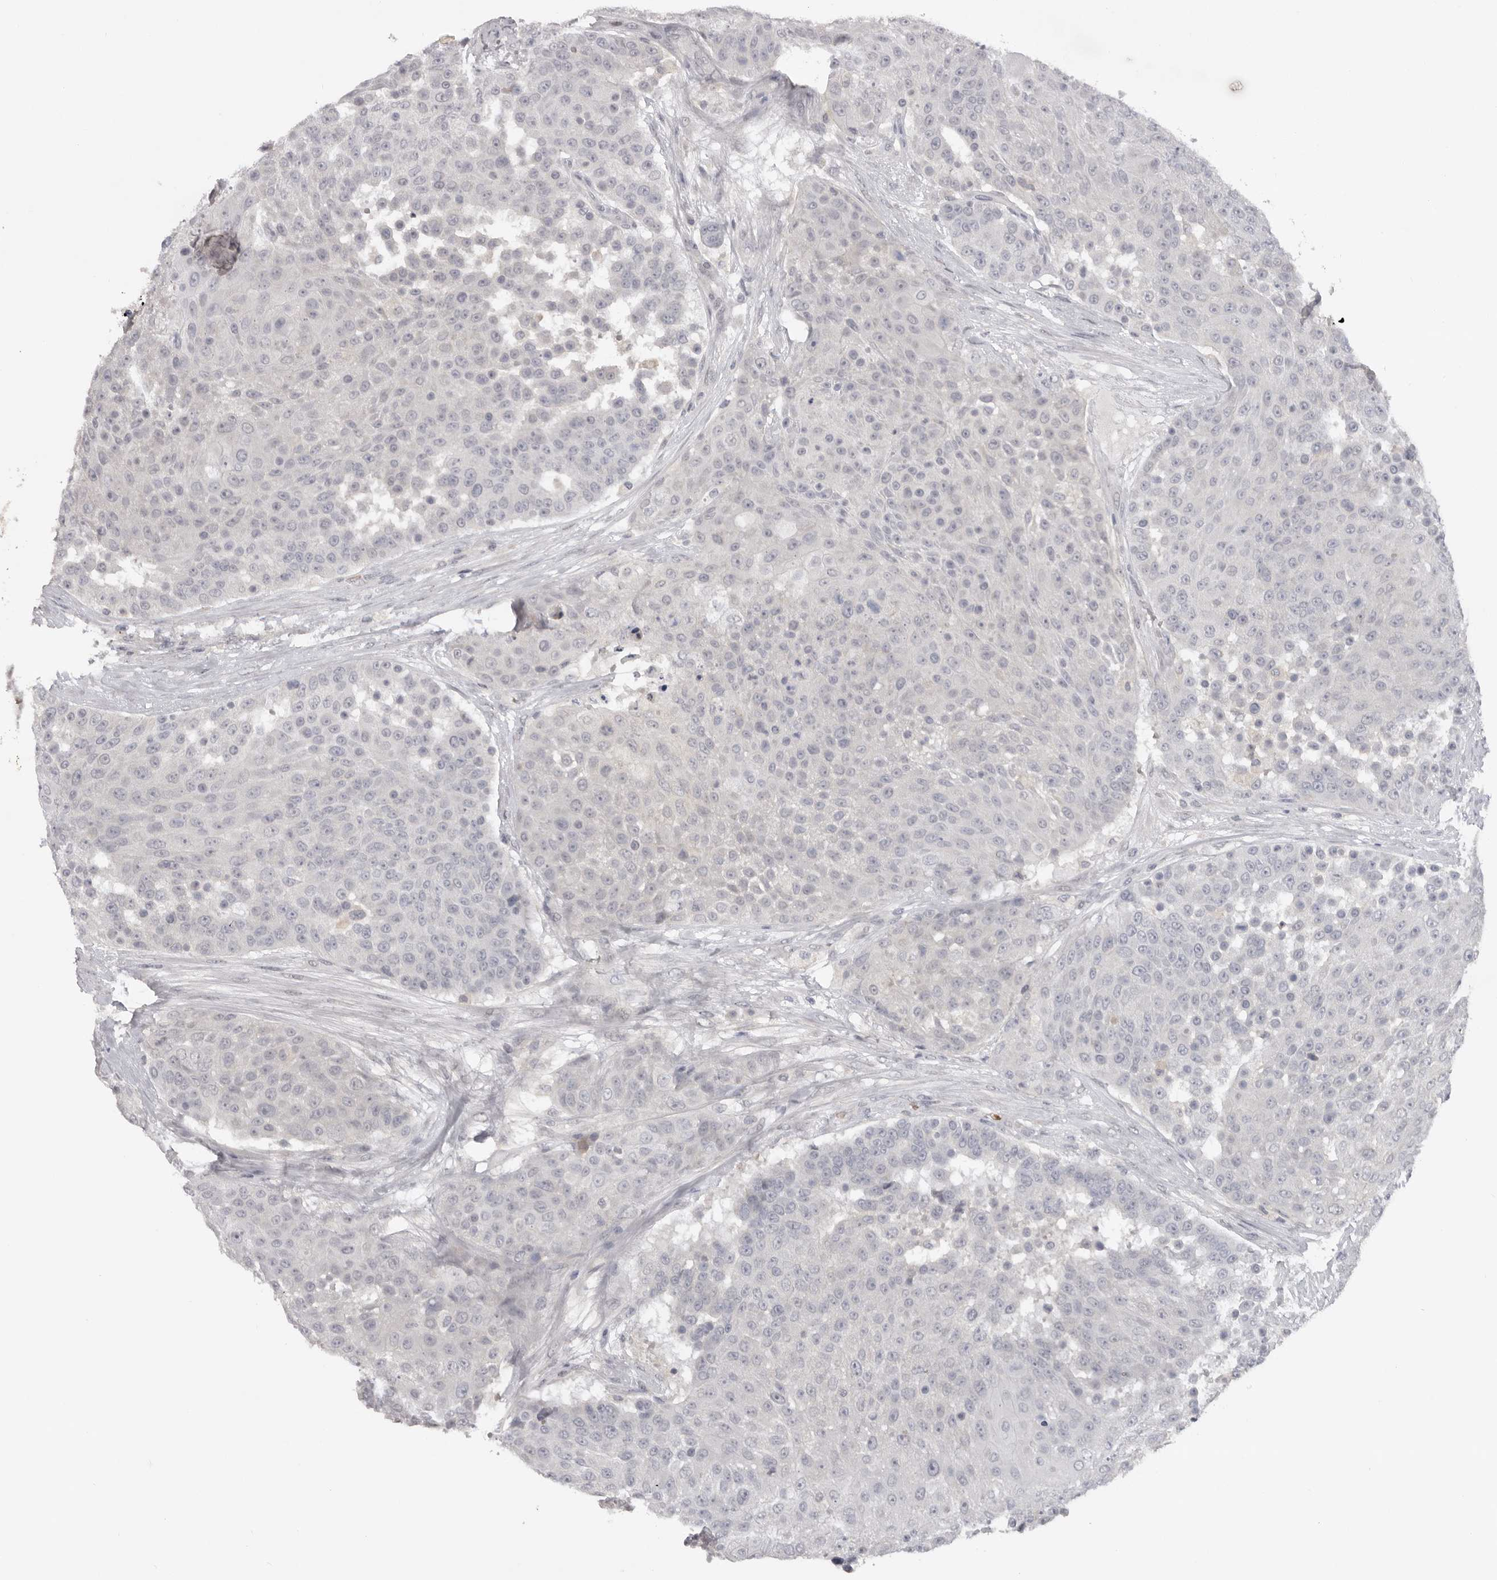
{"staining": {"intensity": "negative", "quantity": "none", "location": "none"}, "tissue": "urothelial cancer", "cell_type": "Tumor cells", "image_type": "cancer", "snomed": [{"axis": "morphology", "description": "Urothelial carcinoma, High grade"}, {"axis": "topography", "description": "Urinary bladder"}], "caption": "An image of human urothelial carcinoma (high-grade) is negative for staining in tumor cells.", "gene": "TNR", "patient": {"sex": "female", "age": 63}}